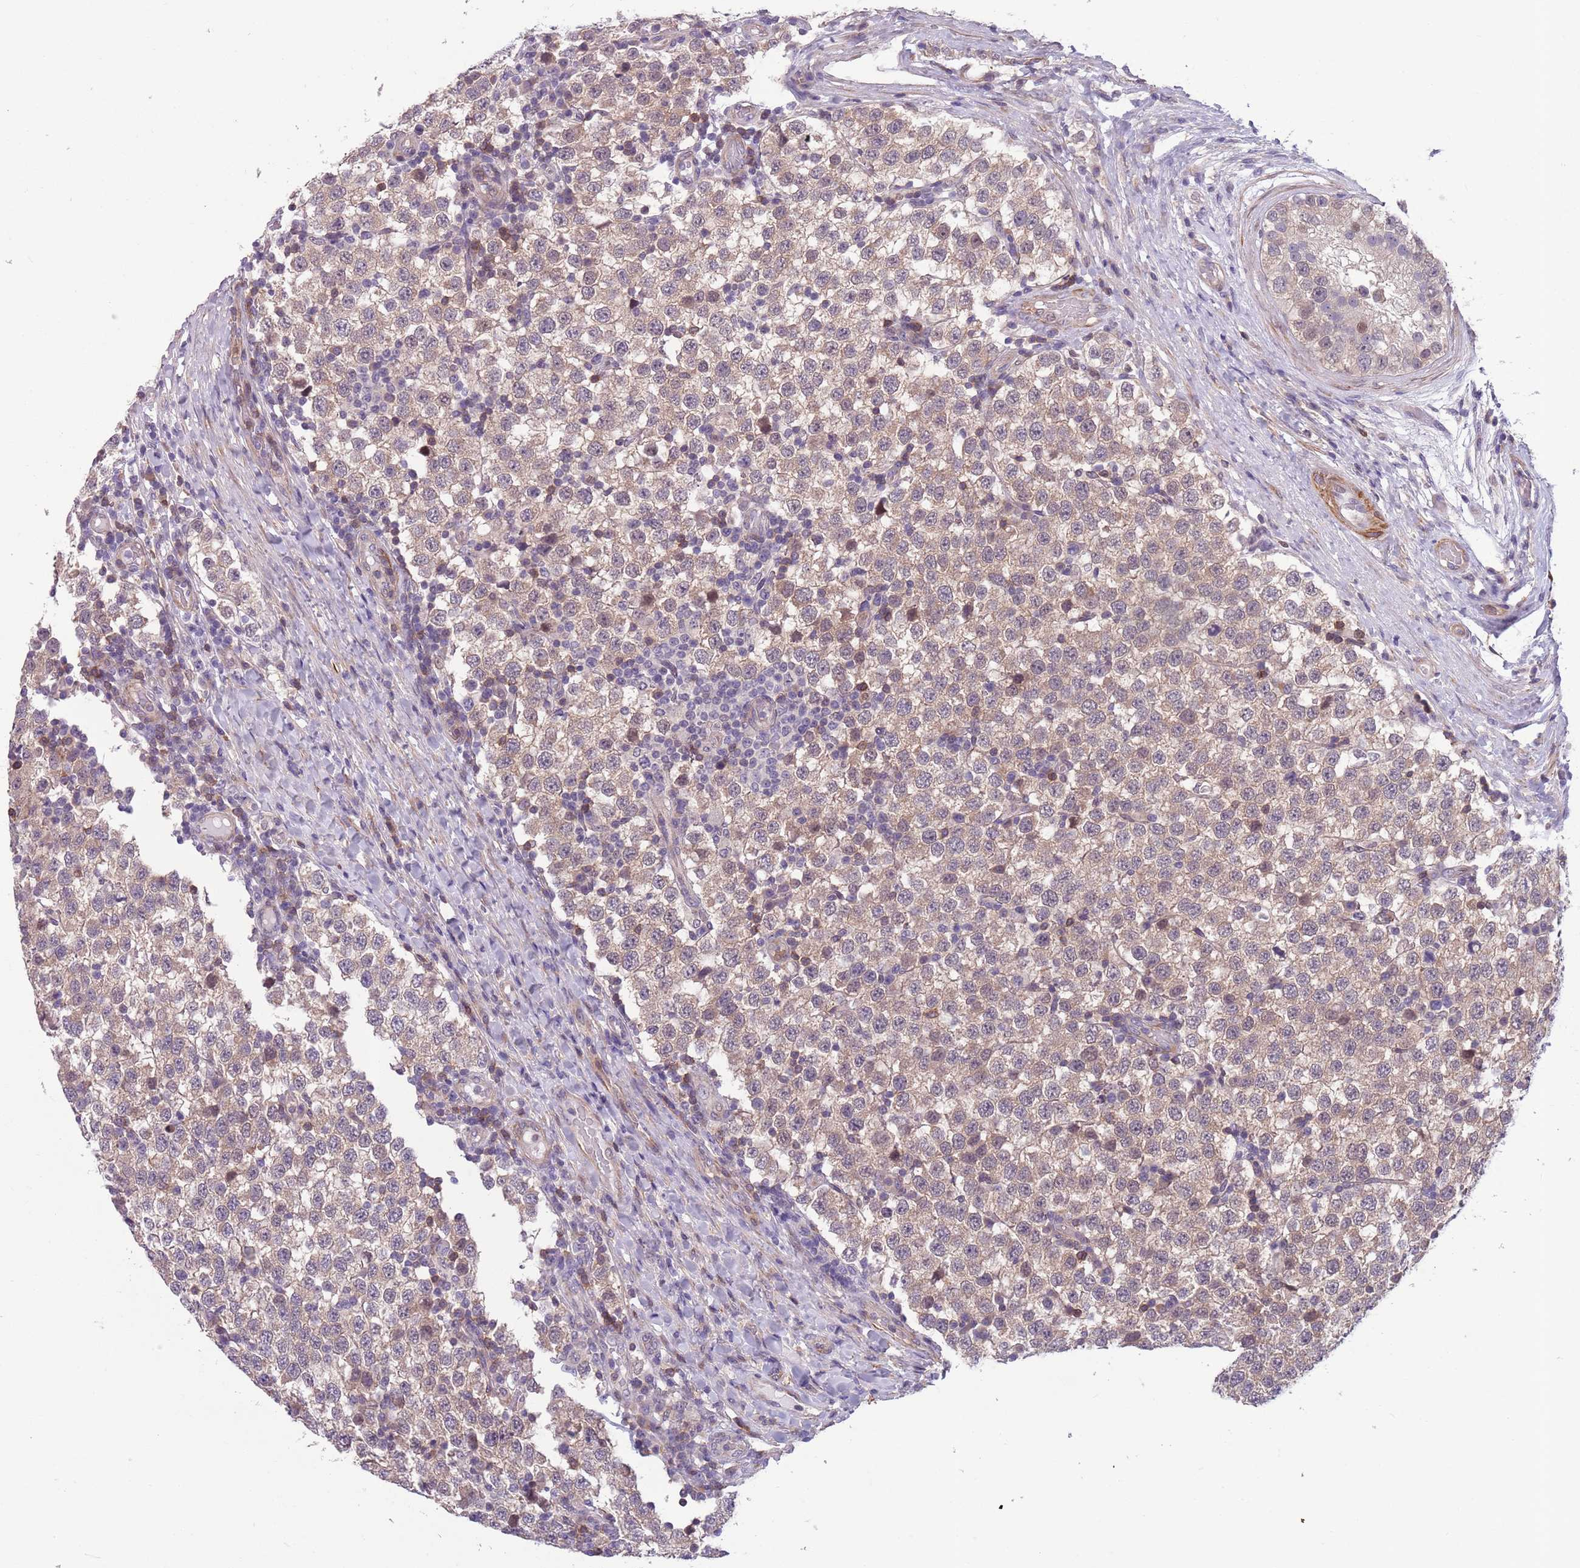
{"staining": {"intensity": "weak", "quantity": "25%-75%", "location": "cytoplasmic/membranous,nuclear"}, "tissue": "testis cancer", "cell_type": "Tumor cells", "image_type": "cancer", "snomed": [{"axis": "morphology", "description": "Seminoma, NOS"}, {"axis": "topography", "description": "Testis"}], "caption": "Immunohistochemistry of human seminoma (testis) shows low levels of weak cytoplasmic/membranous and nuclear positivity in approximately 25%-75% of tumor cells. (DAB (3,3'-diaminobenzidine) = brown stain, brightfield microscopy at high magnification).", "gene": "JAML", "patient": {"sex": "male", "age": 34}}